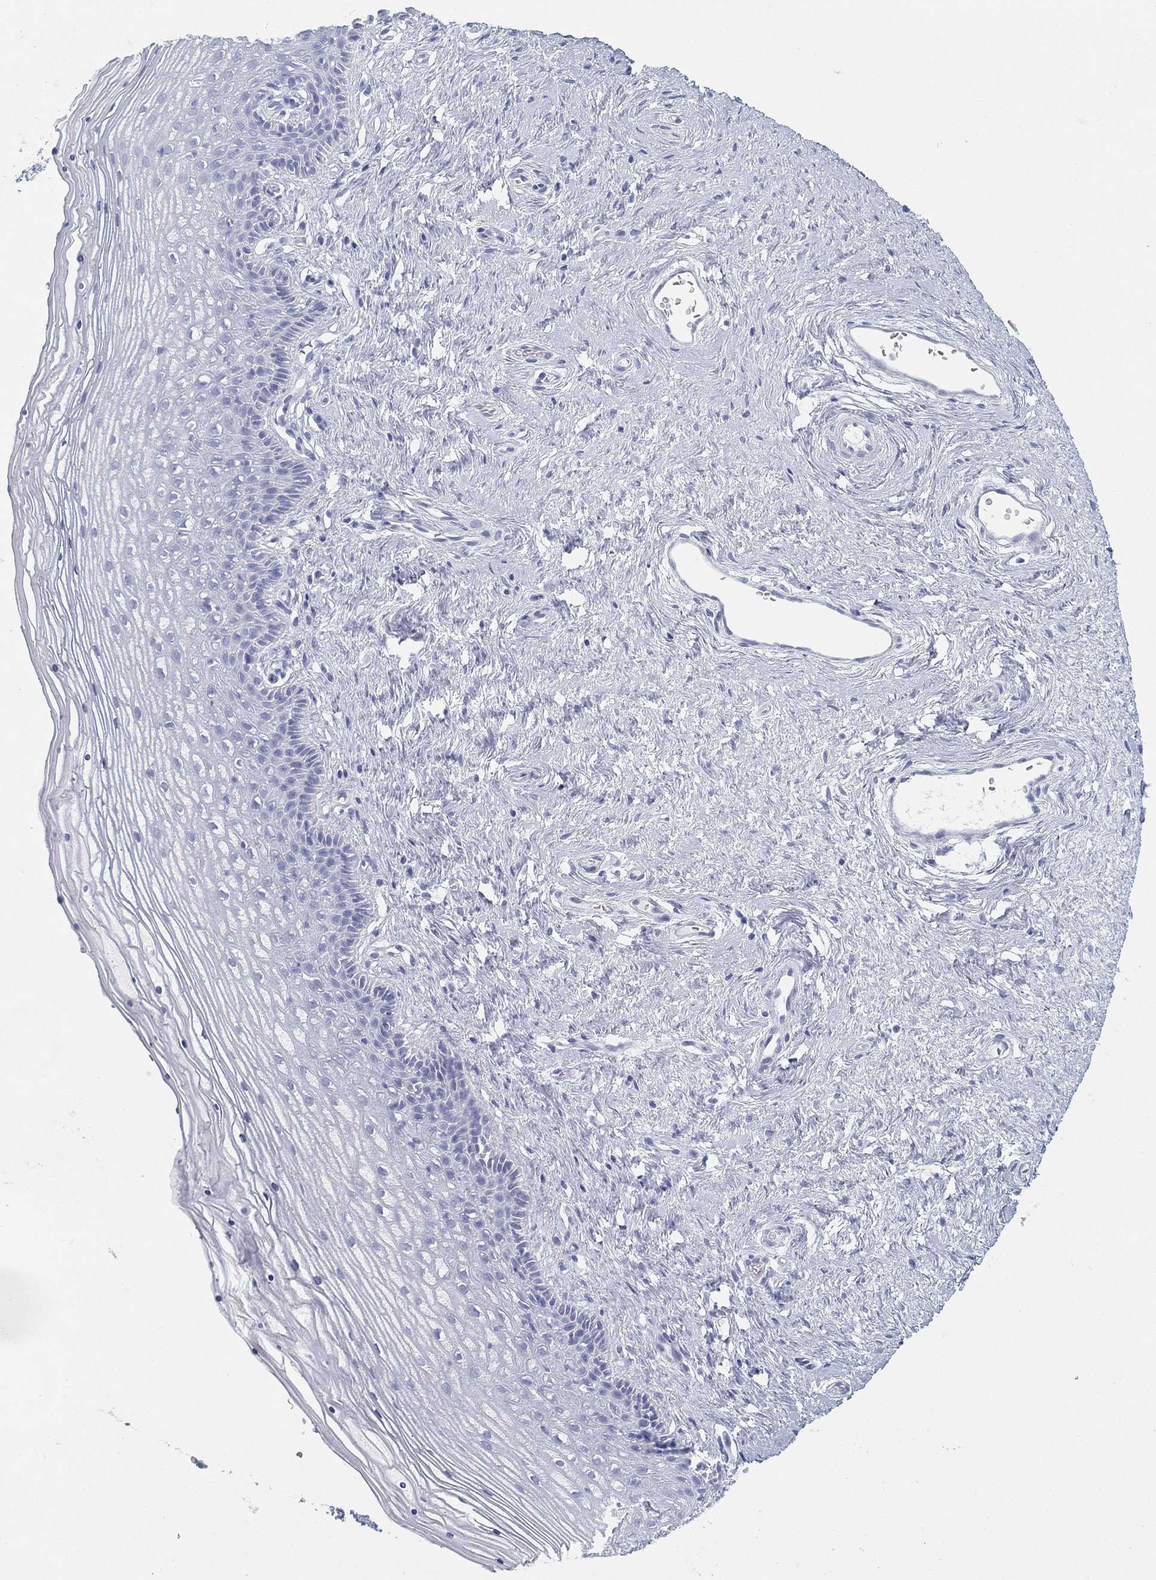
{"staining": {"intensity": "negative", "quantity": "none", "location": "none"}, "tissue": "vagina", "cell_type": "Squamous epithelial cells", "image_type": "normal", "snomed": [{"axis": "morphology", "description": "Normal tissue, NOS"}, {"axis": "topography", "description": "Vagina"}], "caption": "The immunohistochemistry (IHC) image has no significant expression in squamous epithelial cells of vagina. The staining is performed using DAB brown chromogen with nuclei counter-stained in using hematoxylin.", "gene": "GPR61", "patient": {"sex": "female", "age": 45}}